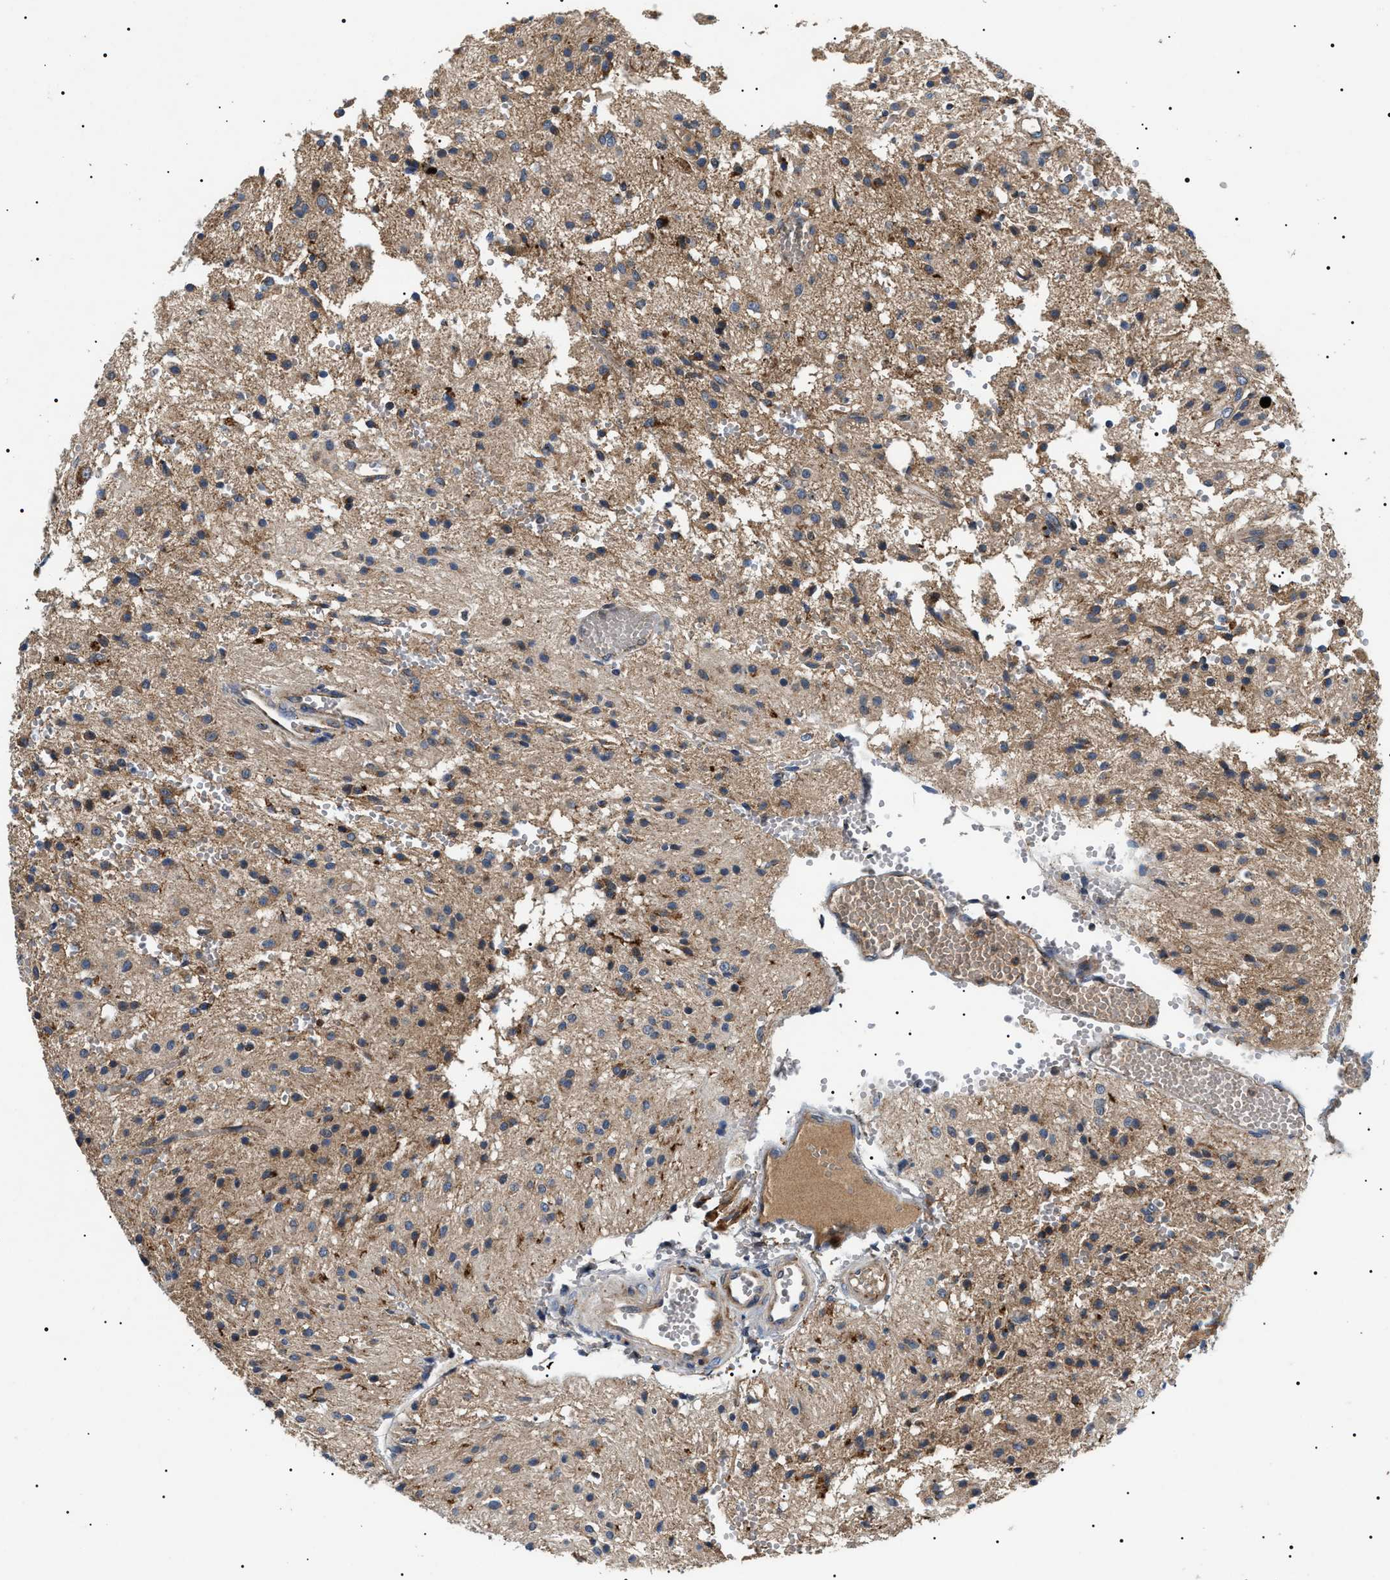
{"staining": {"intensity": "moderate", "quantity": ">75%", "location": "cytoplasmic/membranous"}, "tissue": "glioma", "cell_type": "Tumor cells", "image_type": "cancer", "snomed": [{"axis": "morphology", "description": "Glioma, malignant, High grade"}, {"axis": "topography", "description": "Brain"}], "caption": "The immunohistochemical stain labels moderate cytoplasmic/membranous staining in tumor cells of malignant glioma (high-grade) tissue.", "gene": "OXSM", "patient": {"sex": "female", "age": 59}}